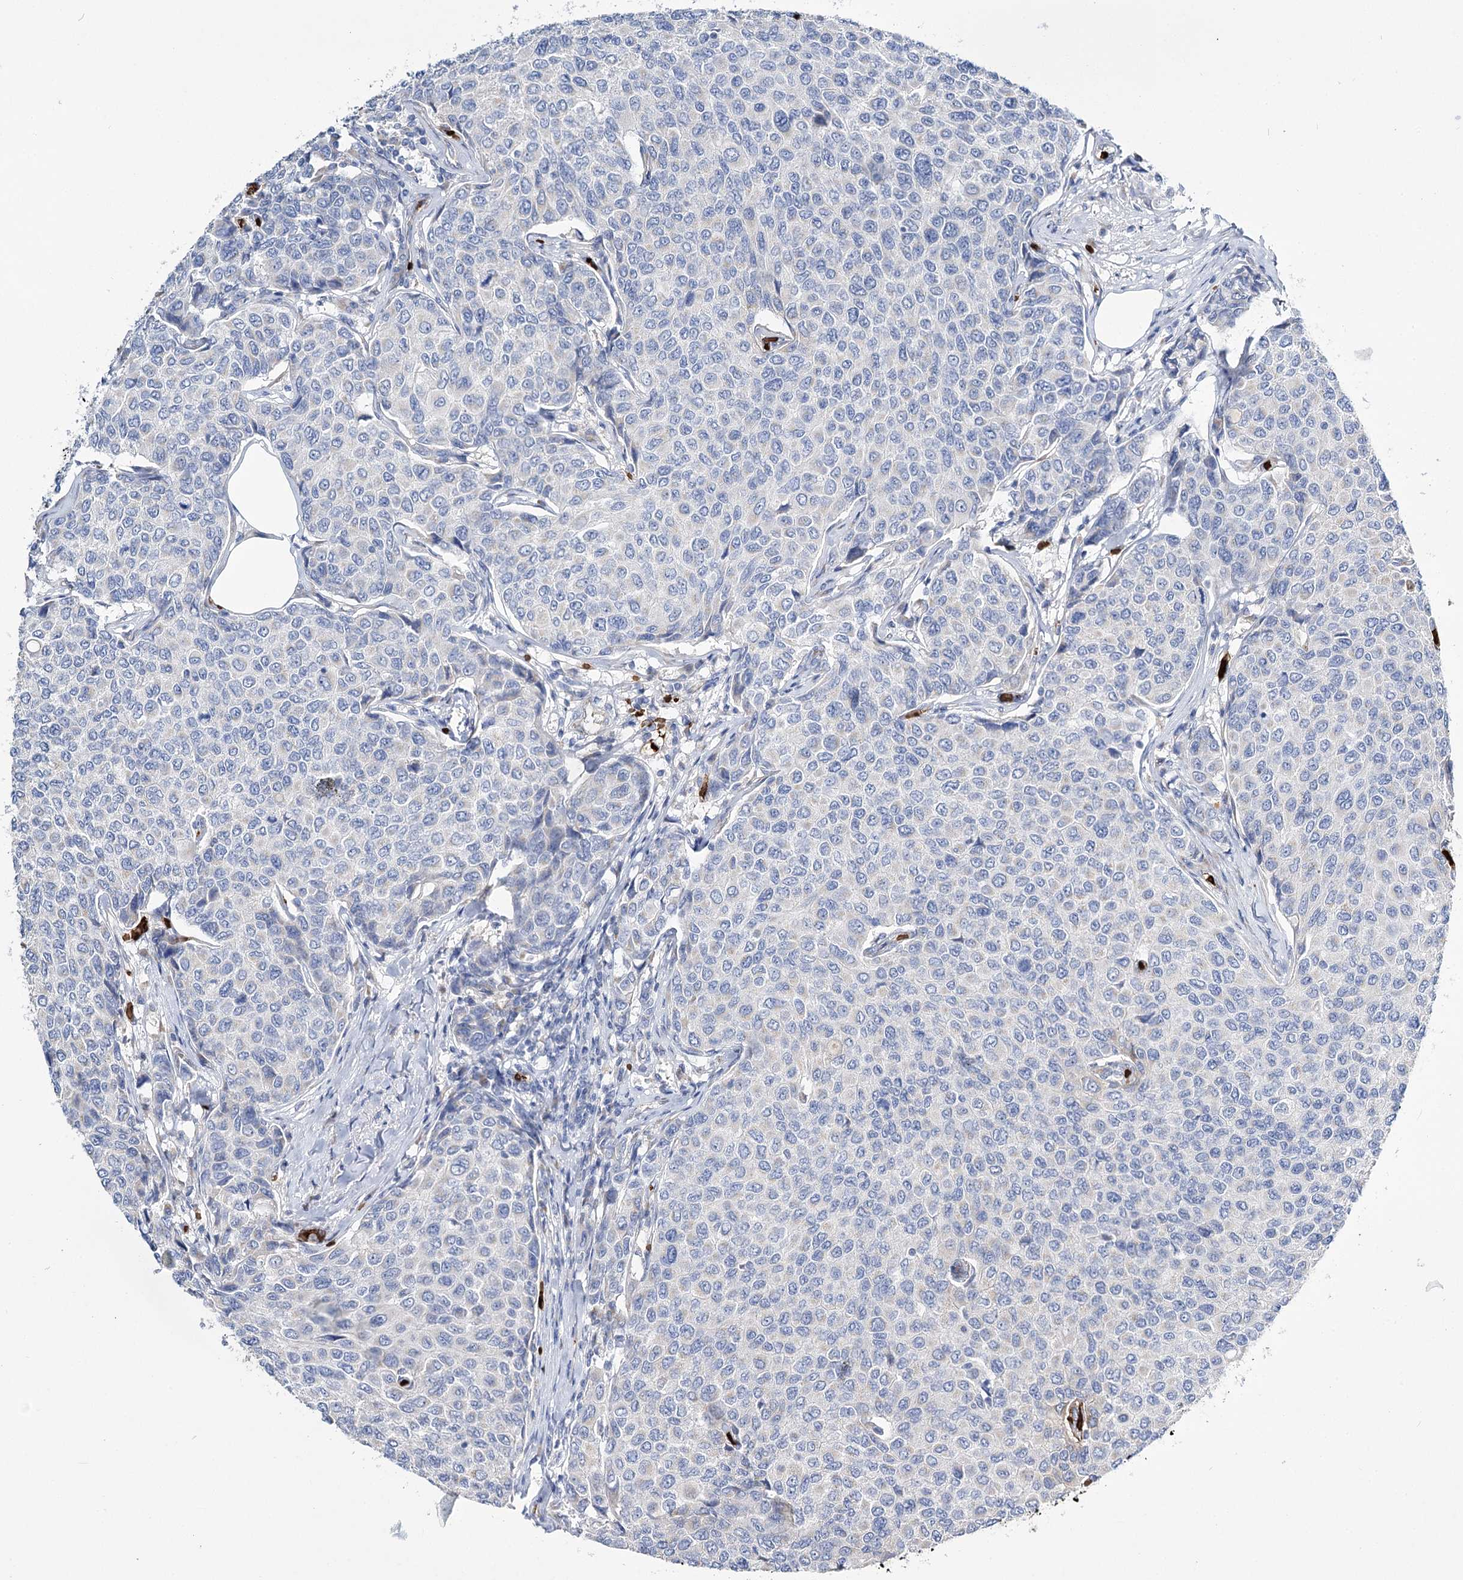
{"staining": {"intensity": "negative", "quantity": "none", "location": "none"}, "tissue": "breast cancer", "cell_type": "Tumor cells", "image_type": "cancer", "snomed": [{"axis": "morphology", "description": "Duct carcinoma"}, {"axis": "topography", "description": "Breast"}], "caption": "High magnification brightfield microscopy of breast cancer stained with DAB (brown) and counterstained with hematoxylin (blue): tumor cells show no significant positivity. (Brightfield microscopy of DAB IHC at high magnification).", "gene": "GBF1", "patient": {"sex": "female", "age": 55}}